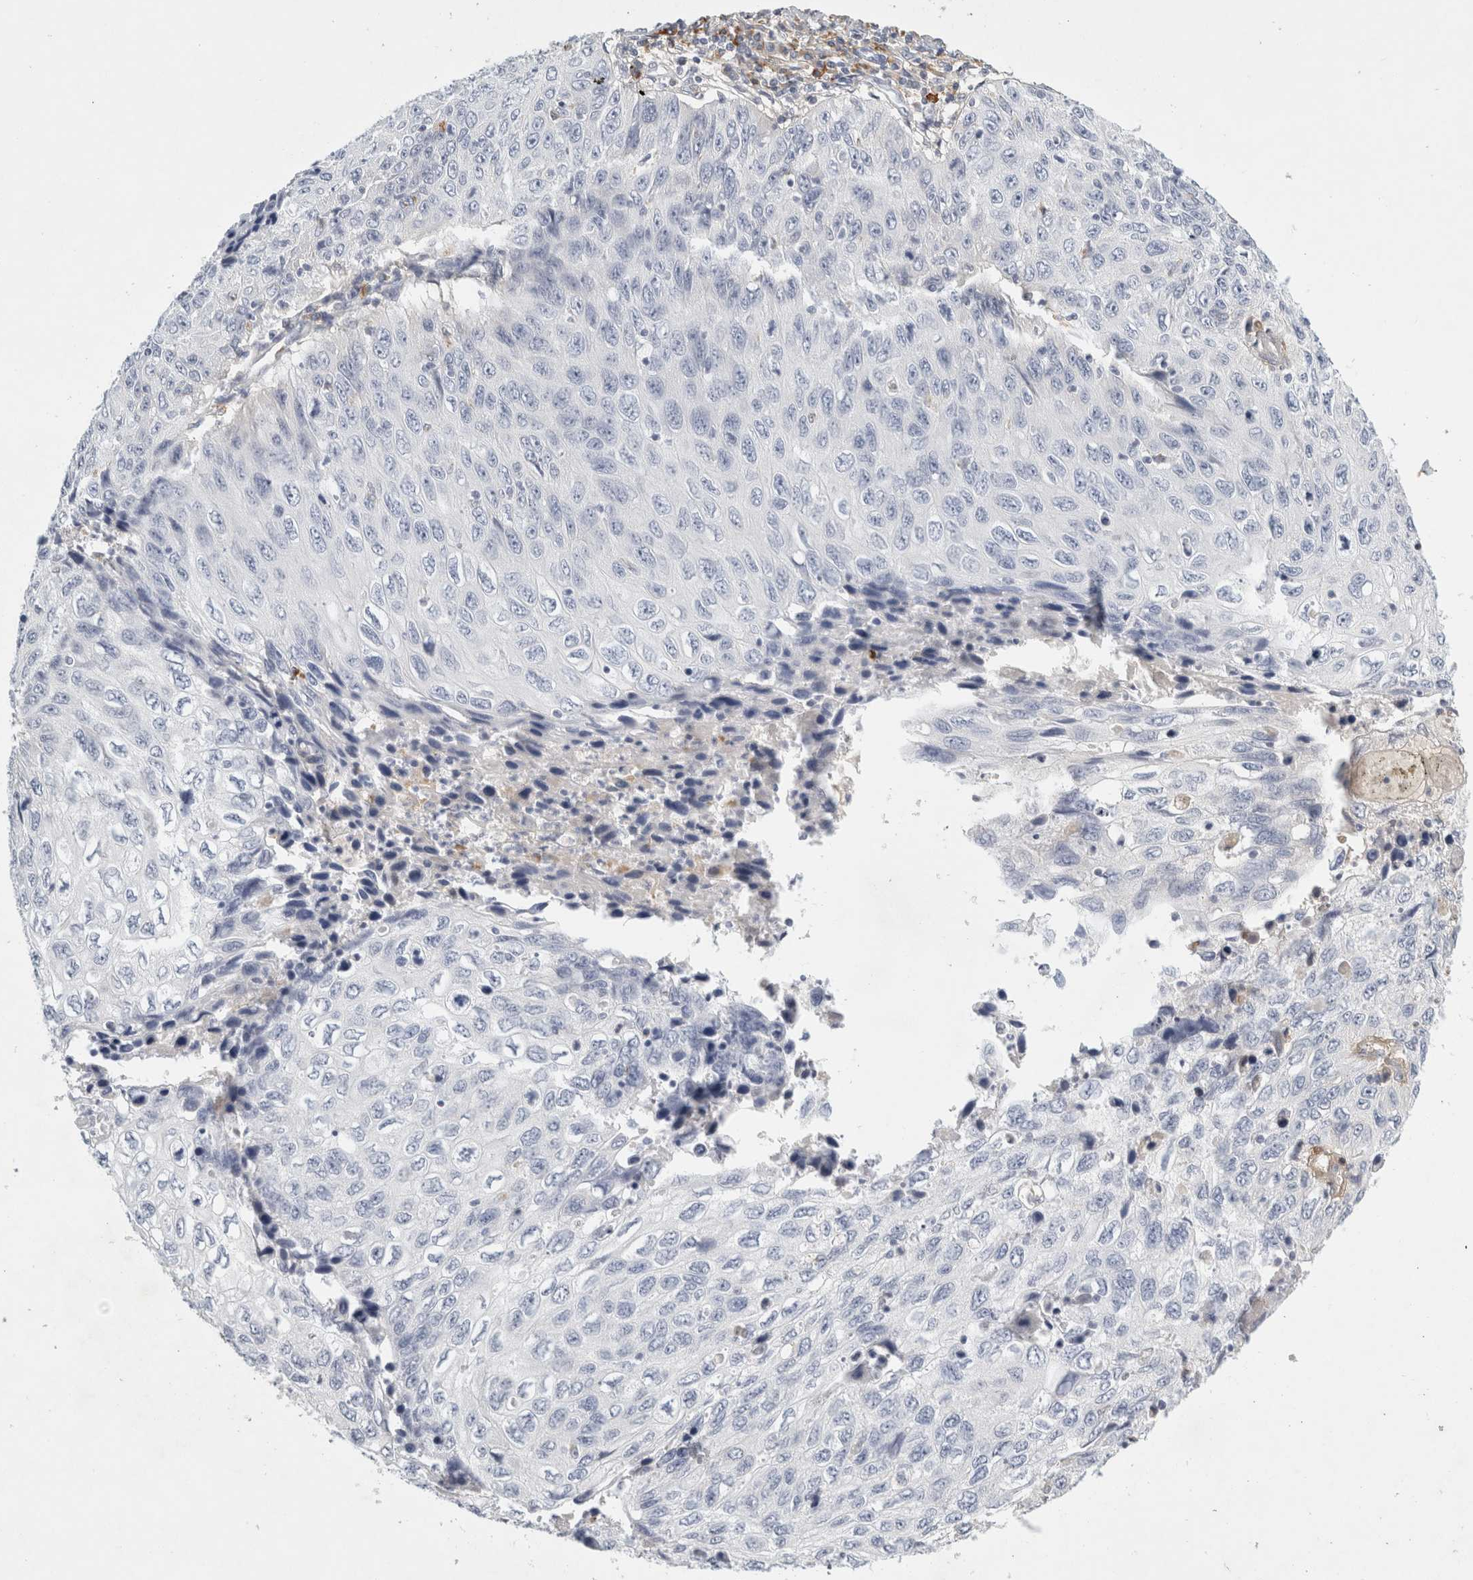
{"staining": {"intensity": "negative", "quantity": "none", "location": "none"}, "tissue": "cervical cancer", "cell_type": "Tumor cells", "image_type": "cancer", "snomed": [{"axis": "morphology", "description": "Squamous cell carcinoma, NOS"}, {"axis": "topography", "description": "Cervix"}], "caption": "The immunohistochemistry photomicrograph has no significant positivity in tumor cells of cervical squamous cell carcinoma tissue.", "gene": "FGL2", "patient": {"sex": "female", "age": 53}}